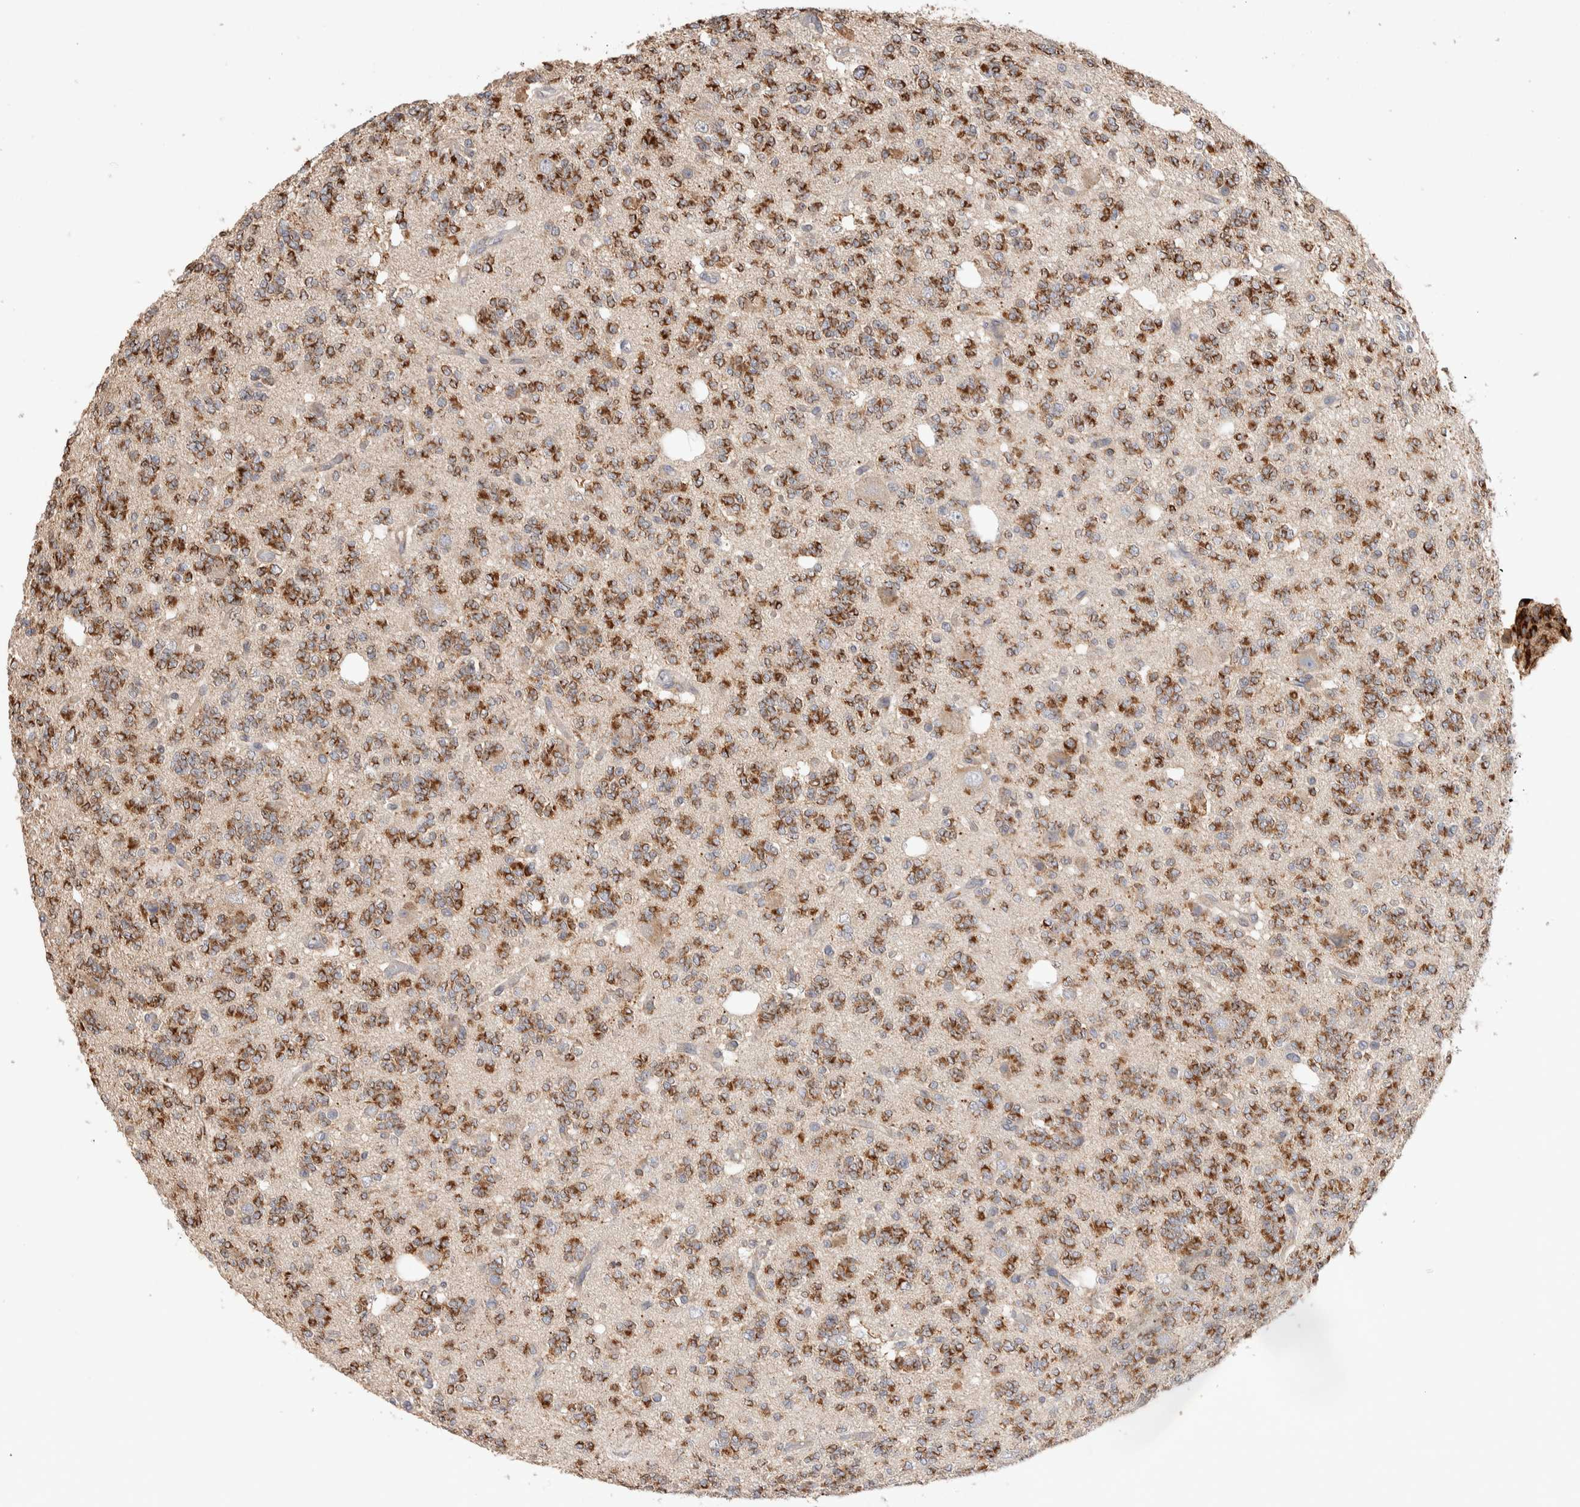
{"staining": {"intensity": "strong", "quantity": ">75%", "location": "cytoplasmic/membranous"}, "tissue": "glioma", "cell_type": "Tumor cells", "image_type": "cancer", "snomed": [{"axis": "morphology", "description": "Glioma, malignant, Low grade"}, {"axis": "topography", "description": "Brain"}], "caption": "Immunohistochemical staining of low-grade glioma (malignant) demonstrates strong cytoplasmic/membranous protein staining in approximately >75% of tumor cells.", "gene": "DEPTOR", "patient": {"sex": "male", "age": 38}}